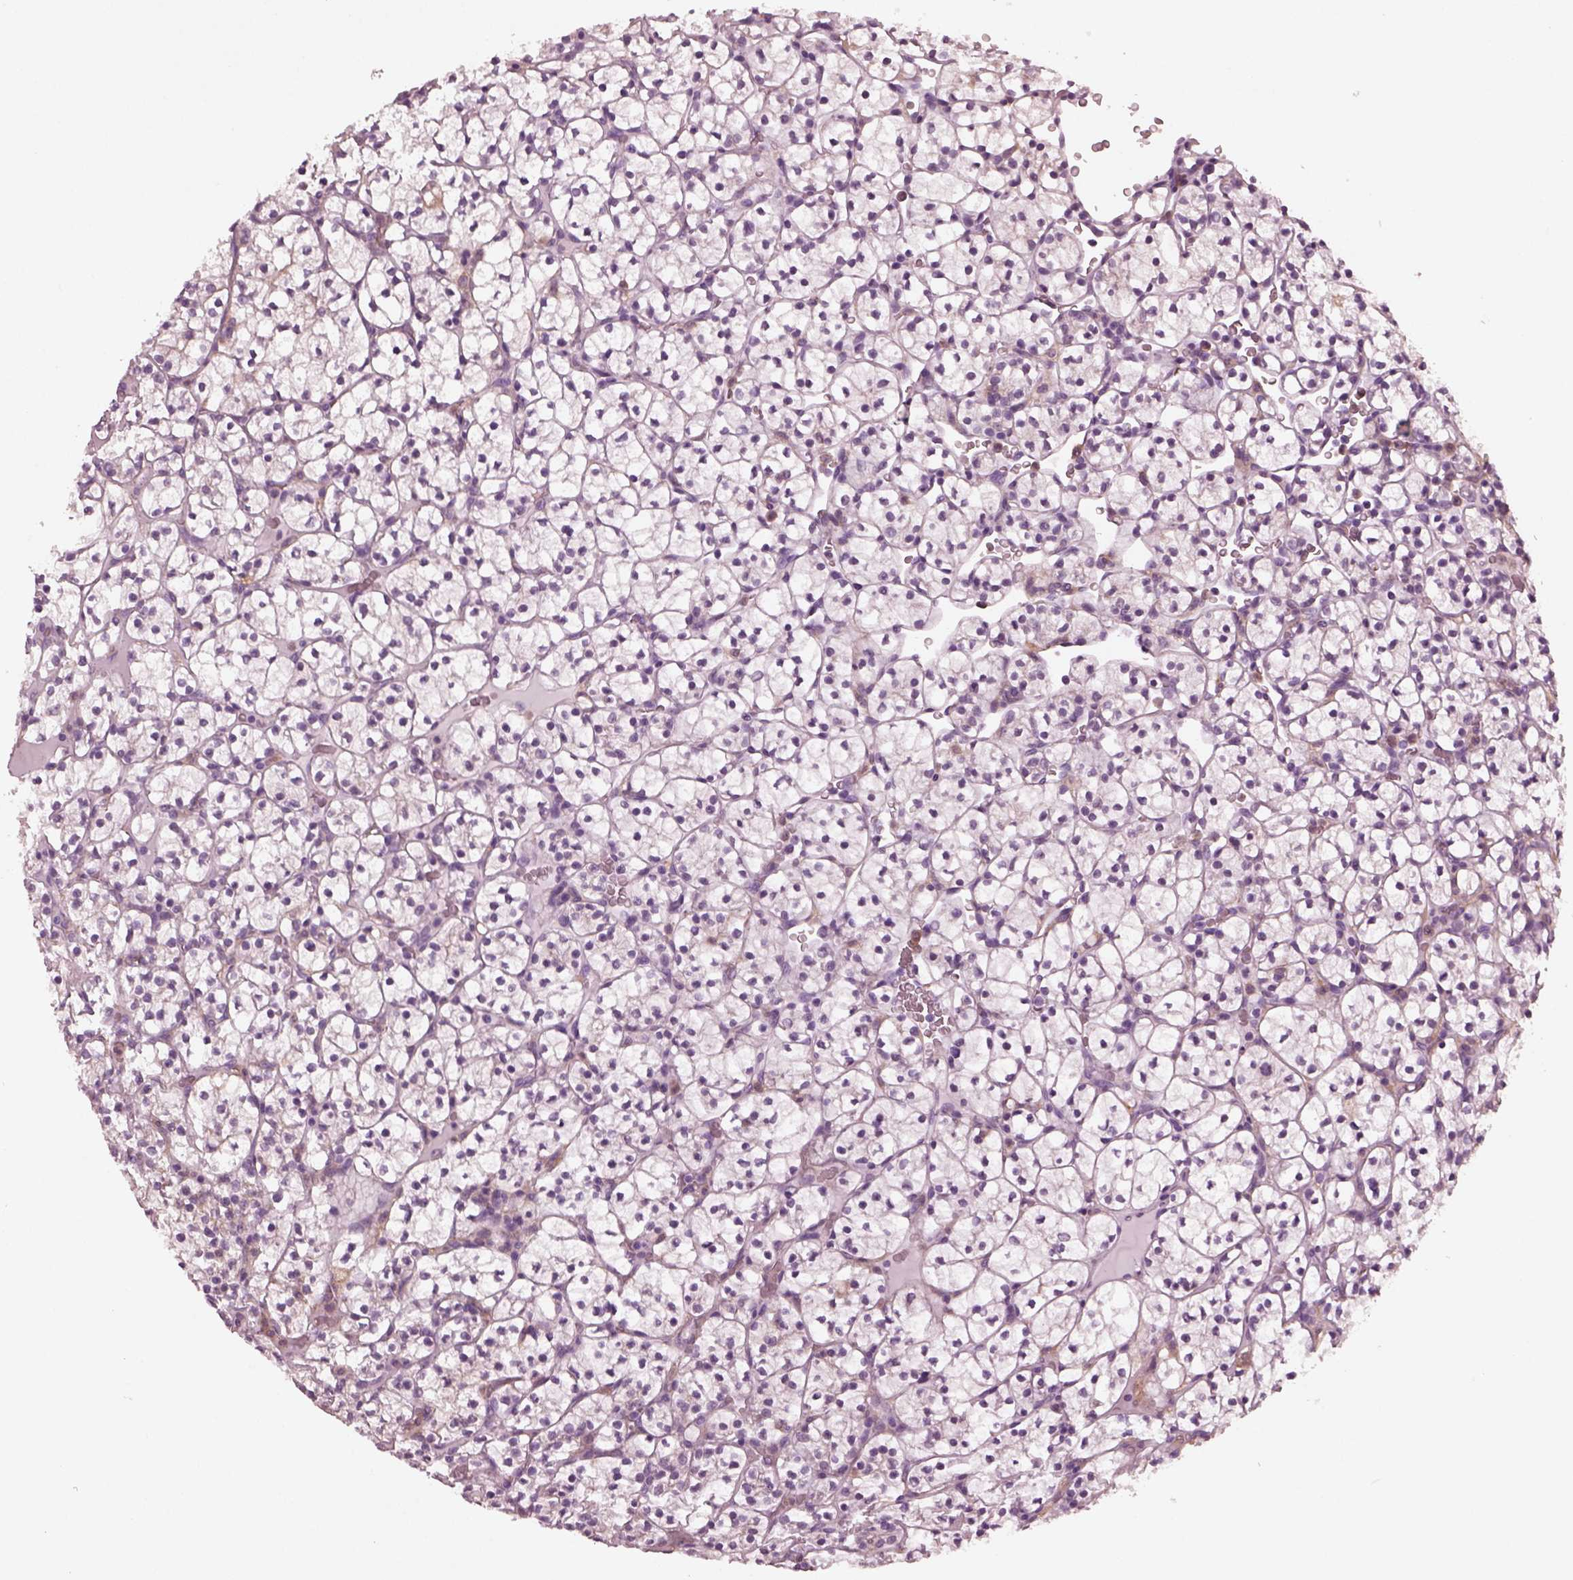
{"staining": {"intensity": "negative", "quantity": "none", "location": "none"}, "tissue": "renal cancer", "cell_type": "Tumor cells", "image_type": "cancer", "snomed": [{"axis": "morphology", "description": "Adenocarcinoma, NOS"}, {"axis": "topography", "description": "Kidney"}], "caption": "An immunohistochemistry (IHC) image of adenocarcinoma (renal) is shown. There is no staining in tumor cells of adenocarcinoma (renal).", "gene": "SHTN1", "patient": {"sex": "female", "age": 89}}